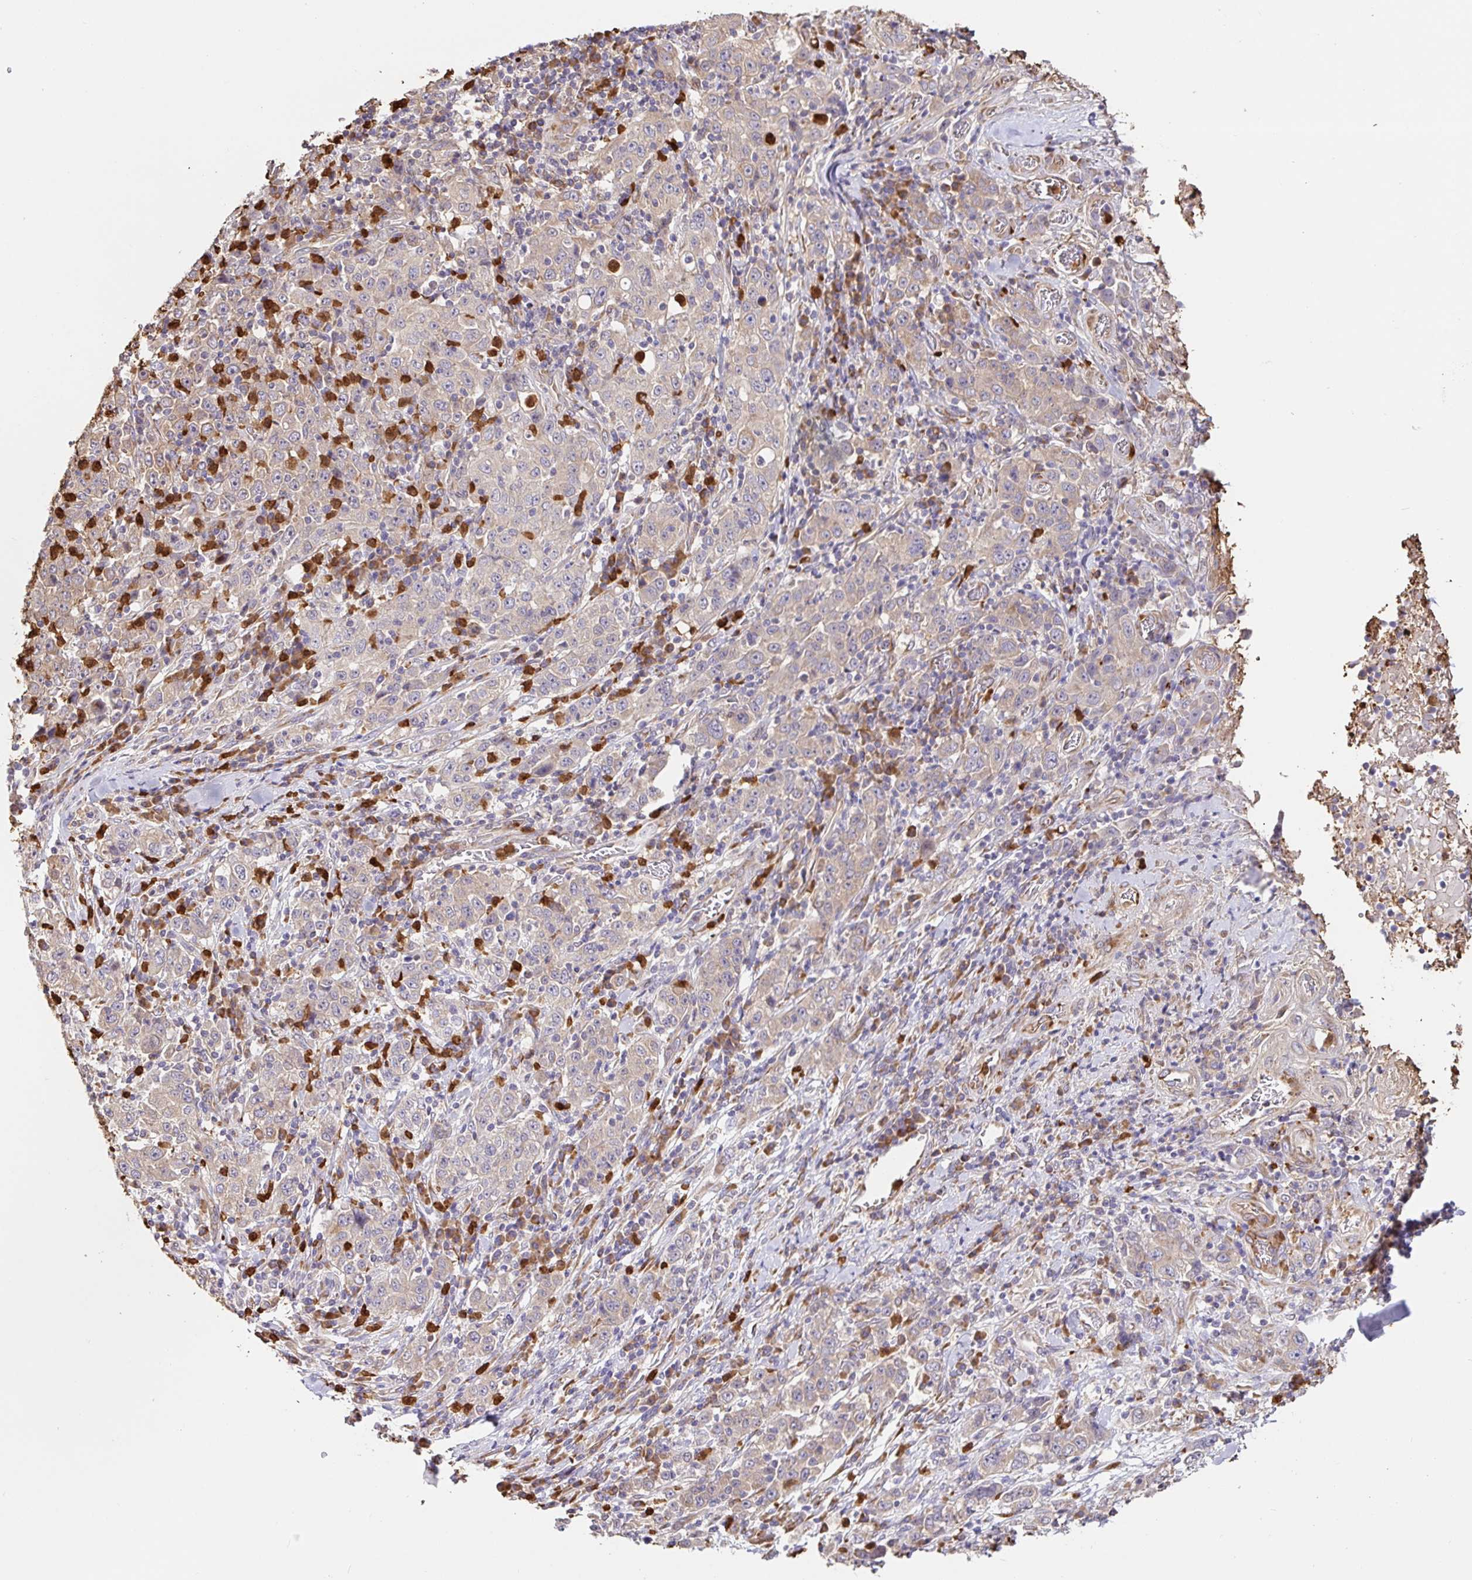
{"staining": {"intensity": "negative", "quantity": "none", "location": "none"}, "tissue": "stomach cancer", "cell_type": "Tumor cells", "image_type": "cancer", "snomed": [{"axis": "morphology", "description": "Normal tissue, NOS"}, {"axis": "morphology", "description": "Adenocarcinoma, NOS"}, {"axis": "topography", "description": "Stomach, upper"}, {"axis": "topography", "description": "Stomach"}], "caption": "The IHC micrograph has no significant staining in tumor cells of stomach cancer tissue. (DAB (3,3'-diaminobenzidine) immunohistochemistry (IHC) visualized using brightfield microscopy, high magnification).", "gene": "PDPK1", "patient": {"sex": "male", "age": 59}}